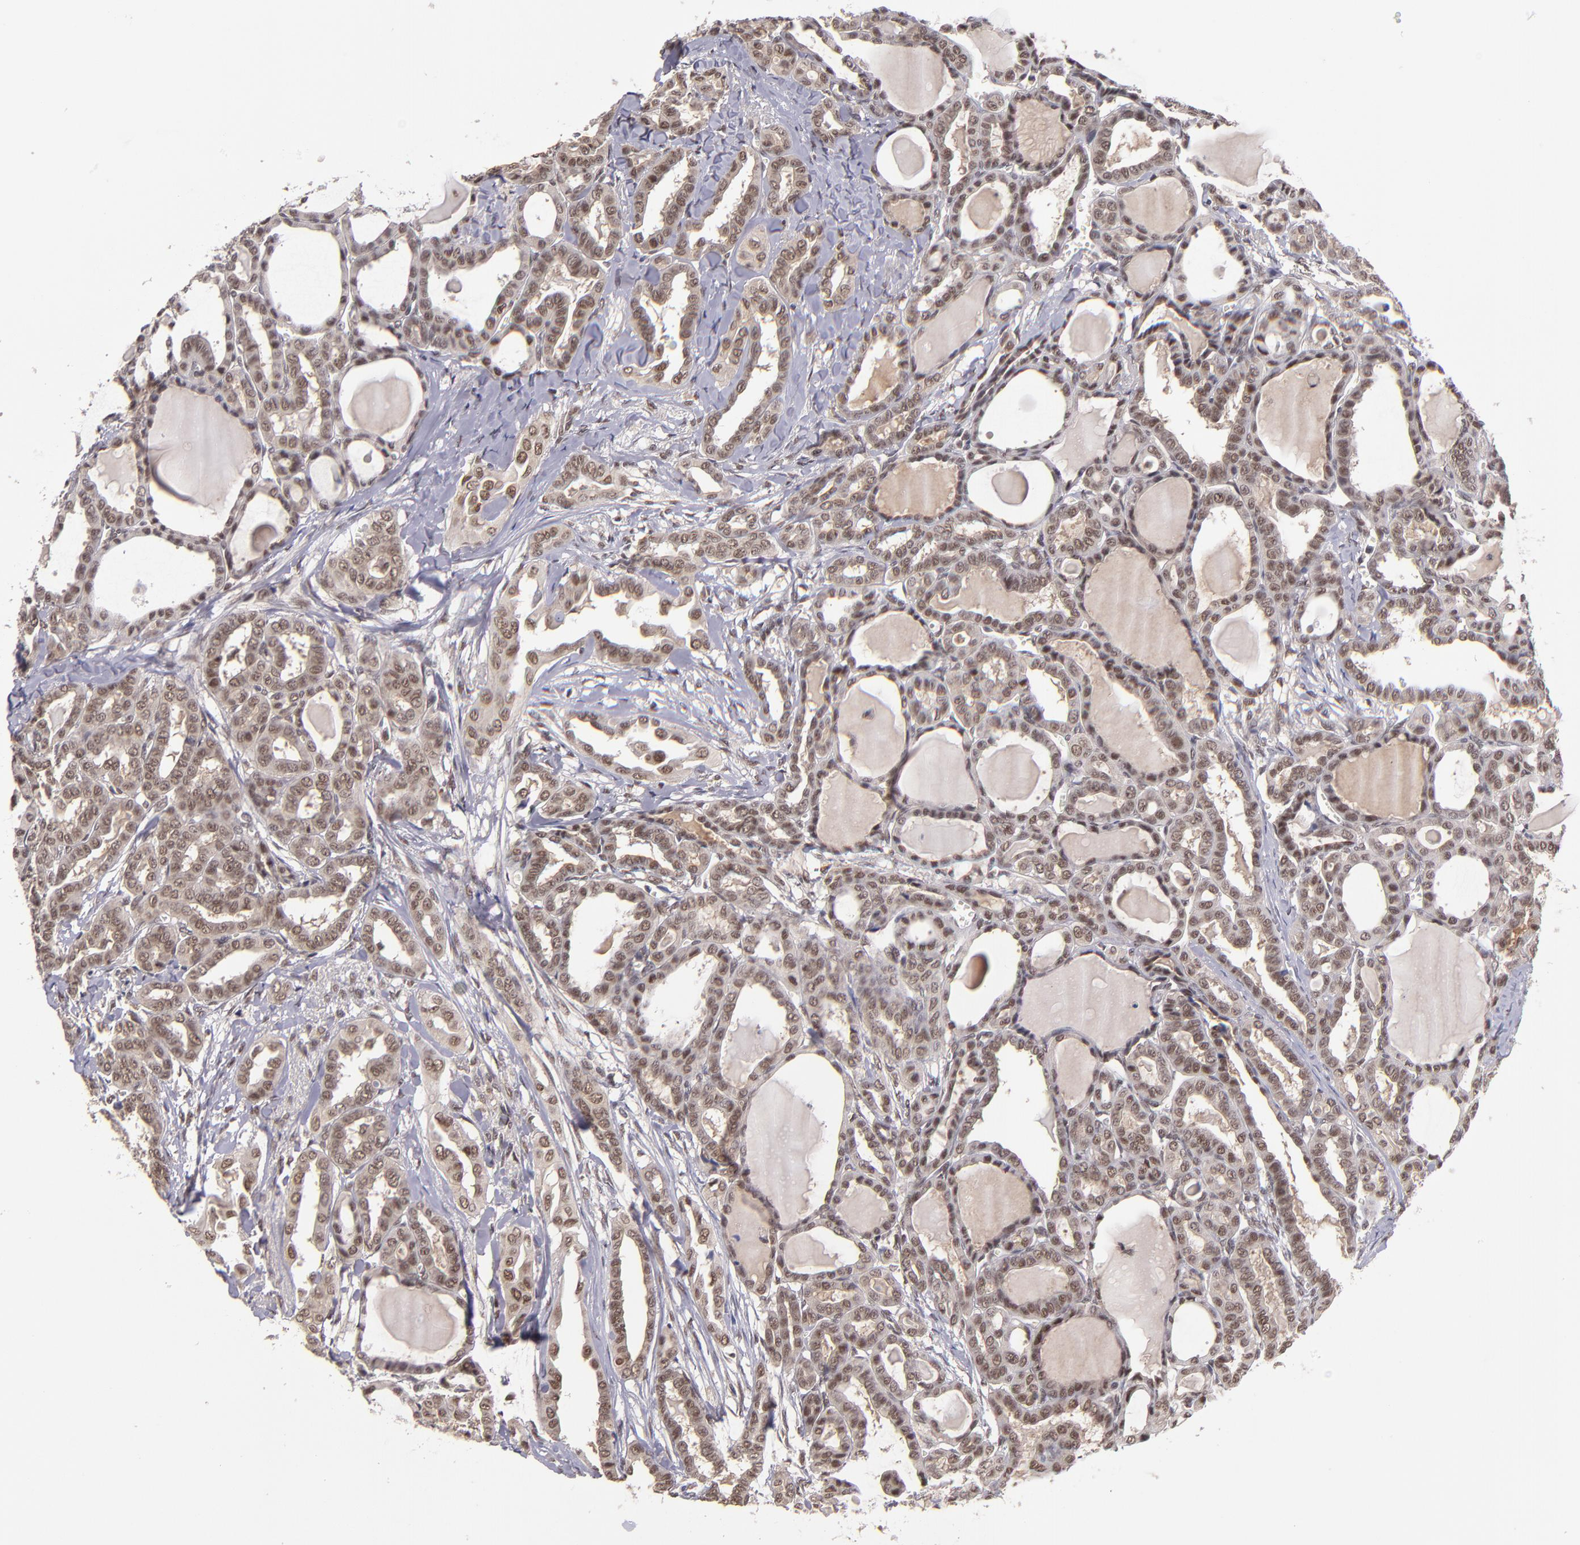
{"staining": {"intensity": "moderate", "quantity": ">75%", "location": "nuclear"}, "tissue": "thyroid cancer", "cell_type": "Tumor cells", "image_type": "cancer", "snomed": [{"axis": "morphology", "description": "Carcinoma, NOS"}, {"axis": "topography", "description": "Thyroid gland"}], "caption": "High-power microscopy captured an IHC micrograph of thyroid carcinoma, revealing moderate nuclear positivity in approximately >75% of tumor cells.", "gene": "EP300", "patient": {"sex": "female", "age": 91}}